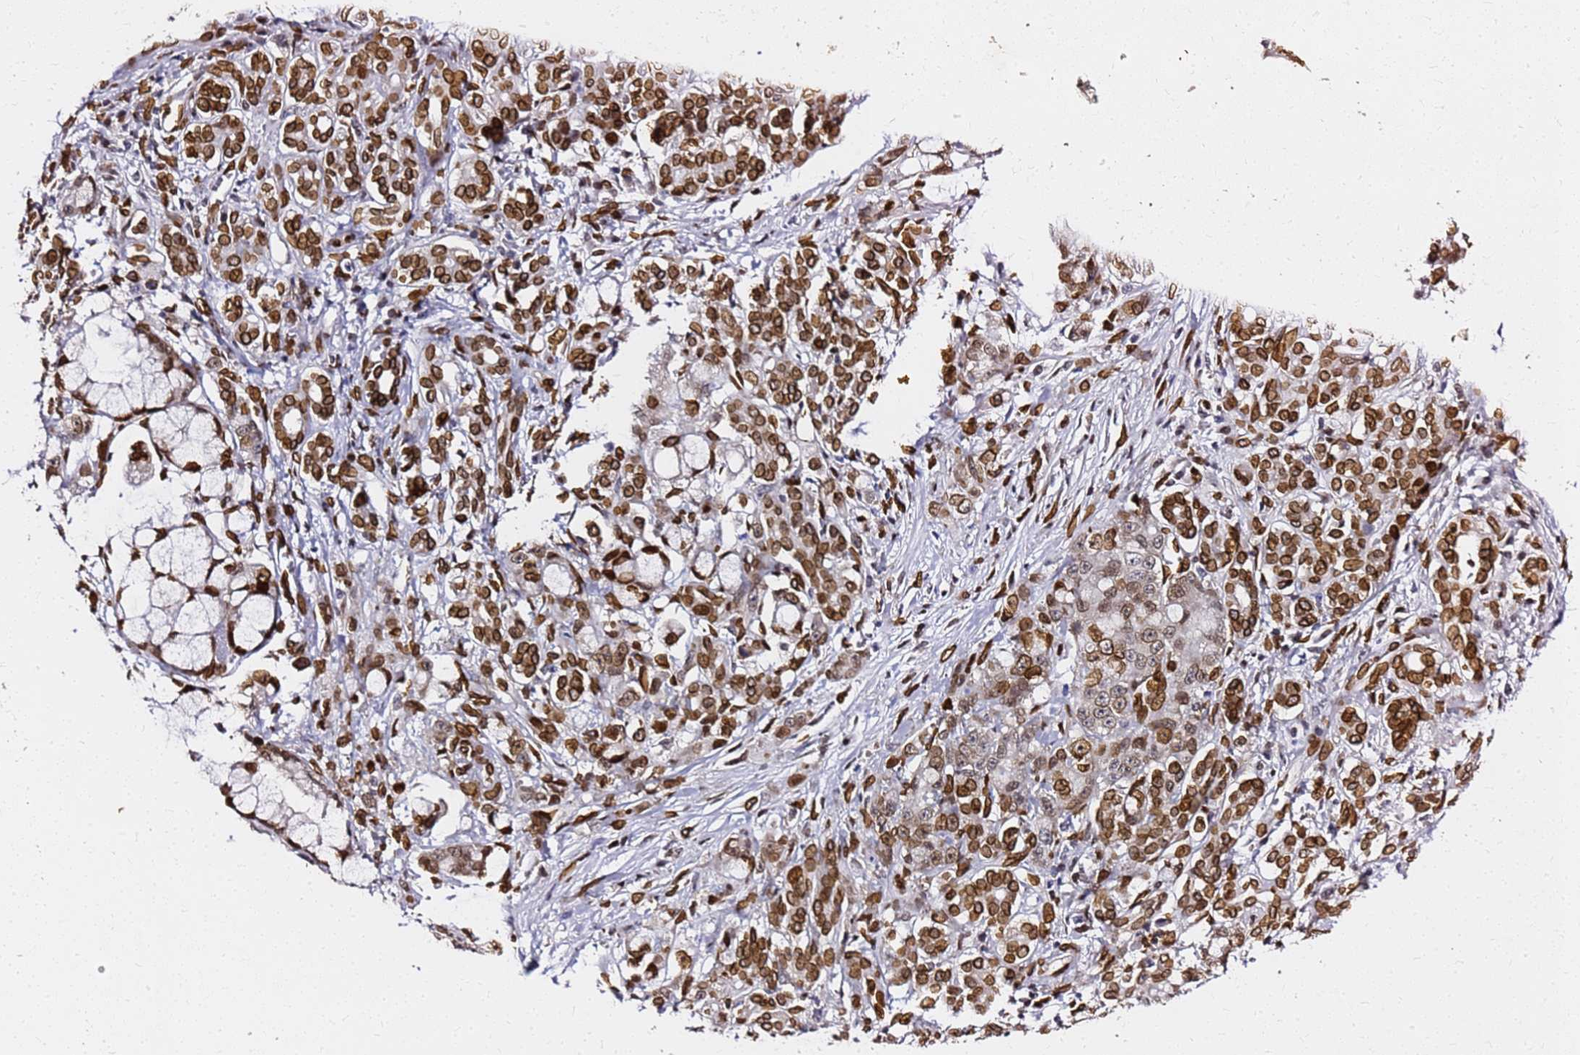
{"staining": {"intensity": "strong", "quantity": ">75%", "location": "cytoplasmic/membranous,nuclear"}, "tissue": "pancreatic cancer", "cell_type": "Tumor cells", "image_type": "cancer", "snomed": [{"axis": "morphology", "description": "Adenocarcinoma, NOS"}, {"axis": "topography", "description": "Pancreas"}], "caption": "Pancreatic cancer (adenocarcinoma) stained with a brown dye shows strong cytoplasmic/membranous and nuclear positive positivity in approximately >75% of tumor cells.", "gene": "C6orf141", "patient": {"sex": "female", "age": 73}}